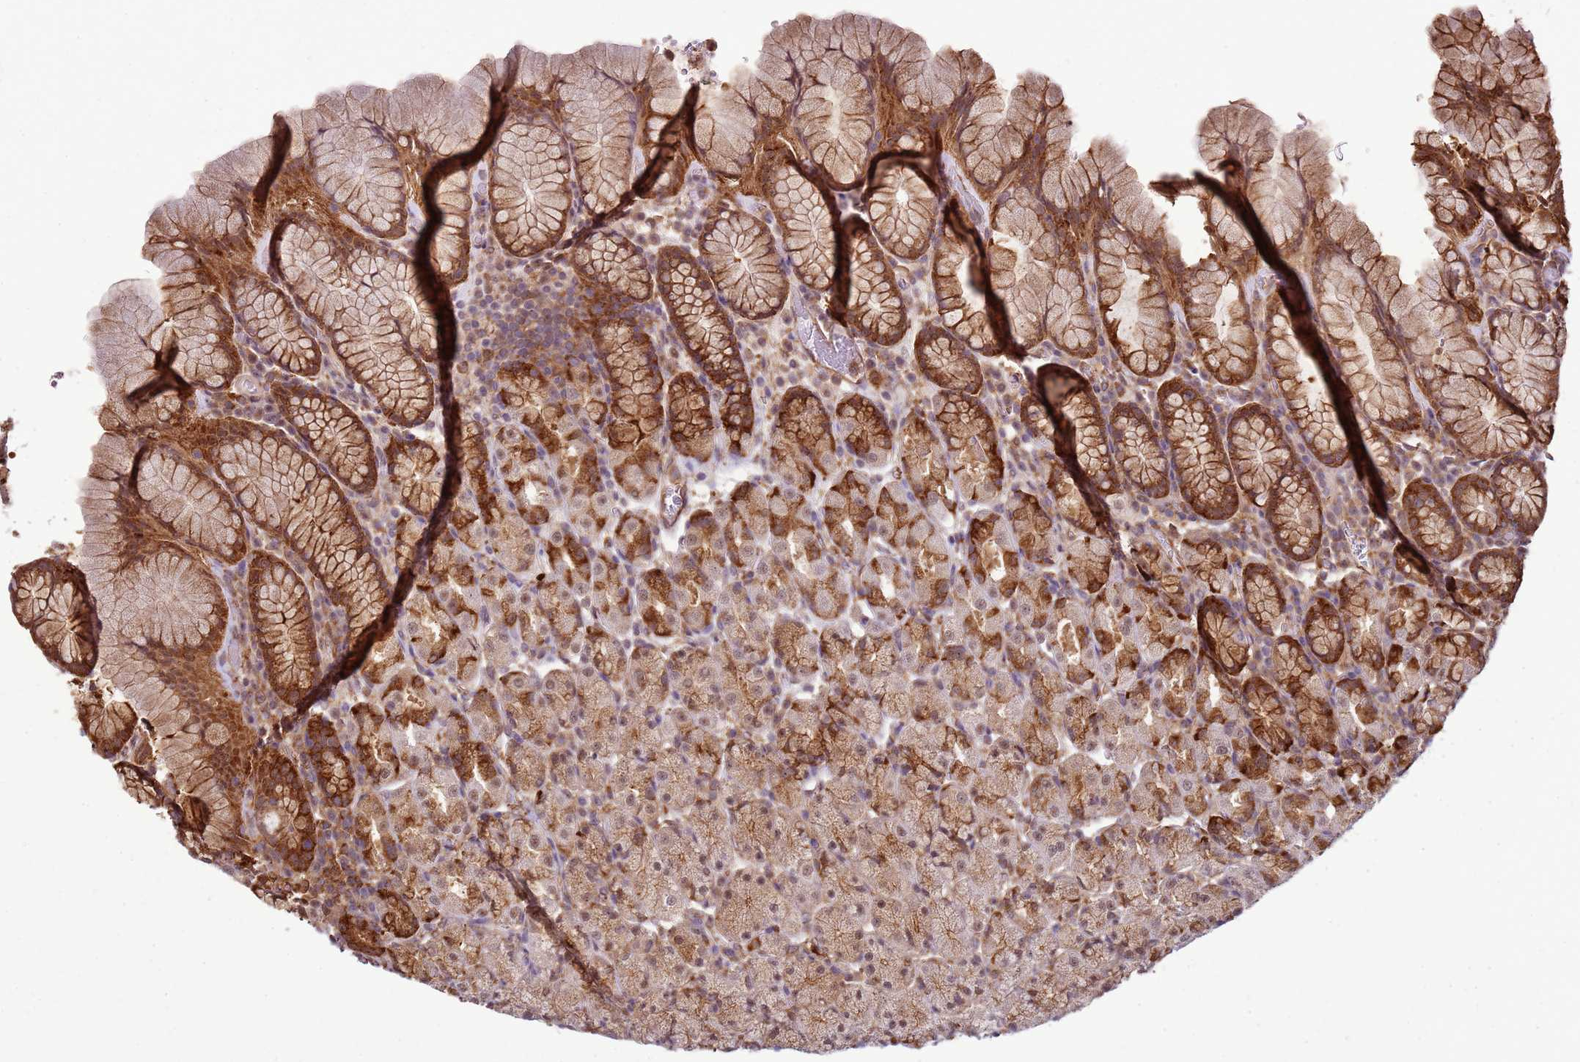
{"staining": {"intensity": "strong", "quantity": ">75%", "location": "cytoplasmic/membranous"}, "tissue": "stomach", "cell_type": "Glandular cells", "image_type": "normal", "snomed": [{"axis": "morphology", "description": "Normal tissue, NOS"}, {"axis": "topography", "description": "Stomach, upper"}, {"axis": "topography", "description": "Stomach"}], "caption": "A high-resolution micrograph shows immunohistochemistry (IHC) staining of benign stomach, which displays strong cytoplasmic/membranous staining in approximately >75% of glandular cells.", "gene": "GABRE", "patient": {"sex": "male", "age": 62}}